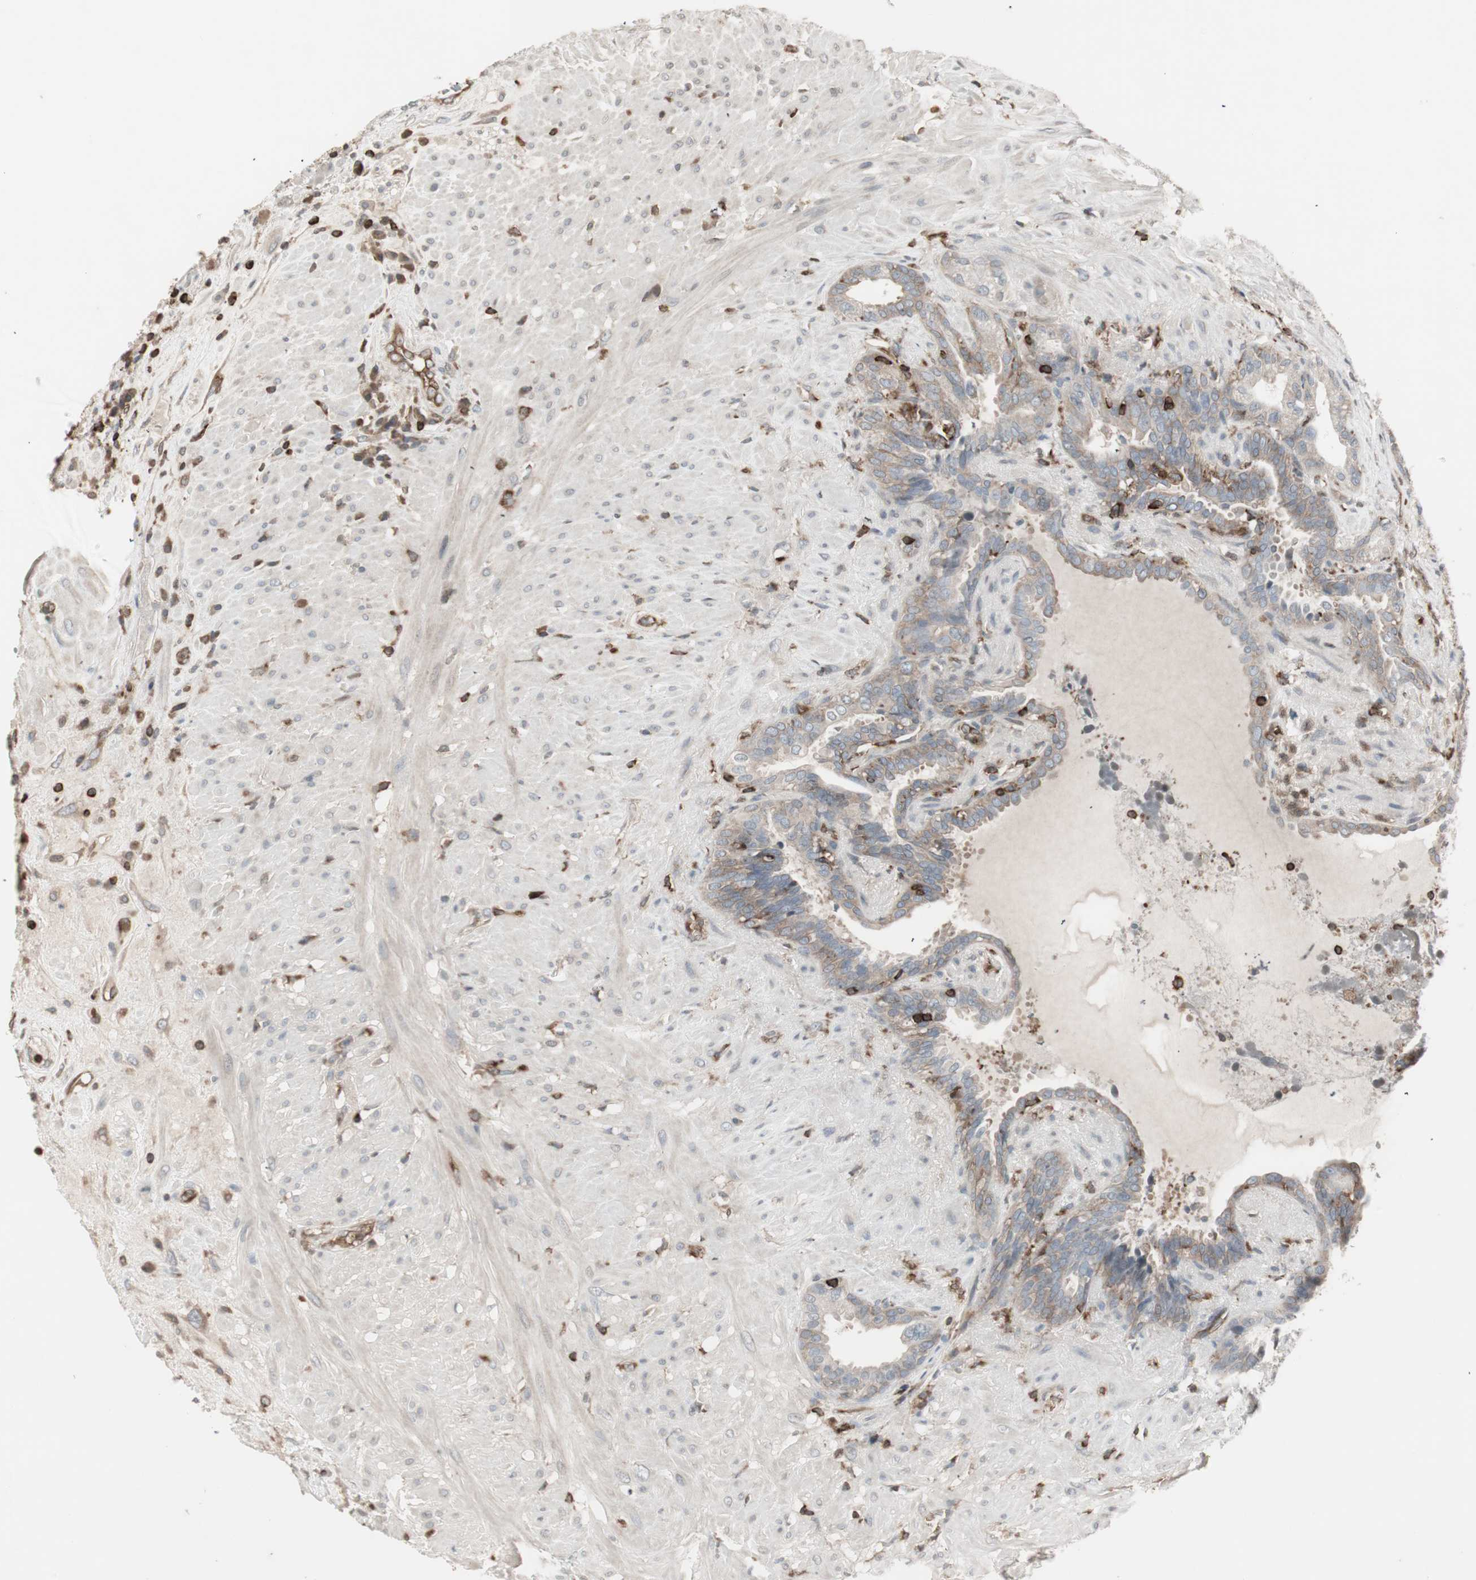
{"staining": {"intensity": "weak", "quantity": "25%-75%", "location": "cytoplasmic/membranous"}, "tissue": "seminal vesicle", "cell_type": "Glandular cells", "image_type": "normal", "snomed": [{"axis": "morphology", "description": "Normal tissue, NOS"}, {"axis": "topography", "description": "Seminal veicle"}], "caption": "This is a micrograph of immunohistochemistry staining of normal seminal vesicle, which shows weak staining in the cytoplasmic/membranous of glandular cells.", "gene": "ARHGEF1", "patient": {"sex": "male", "age": 61}}